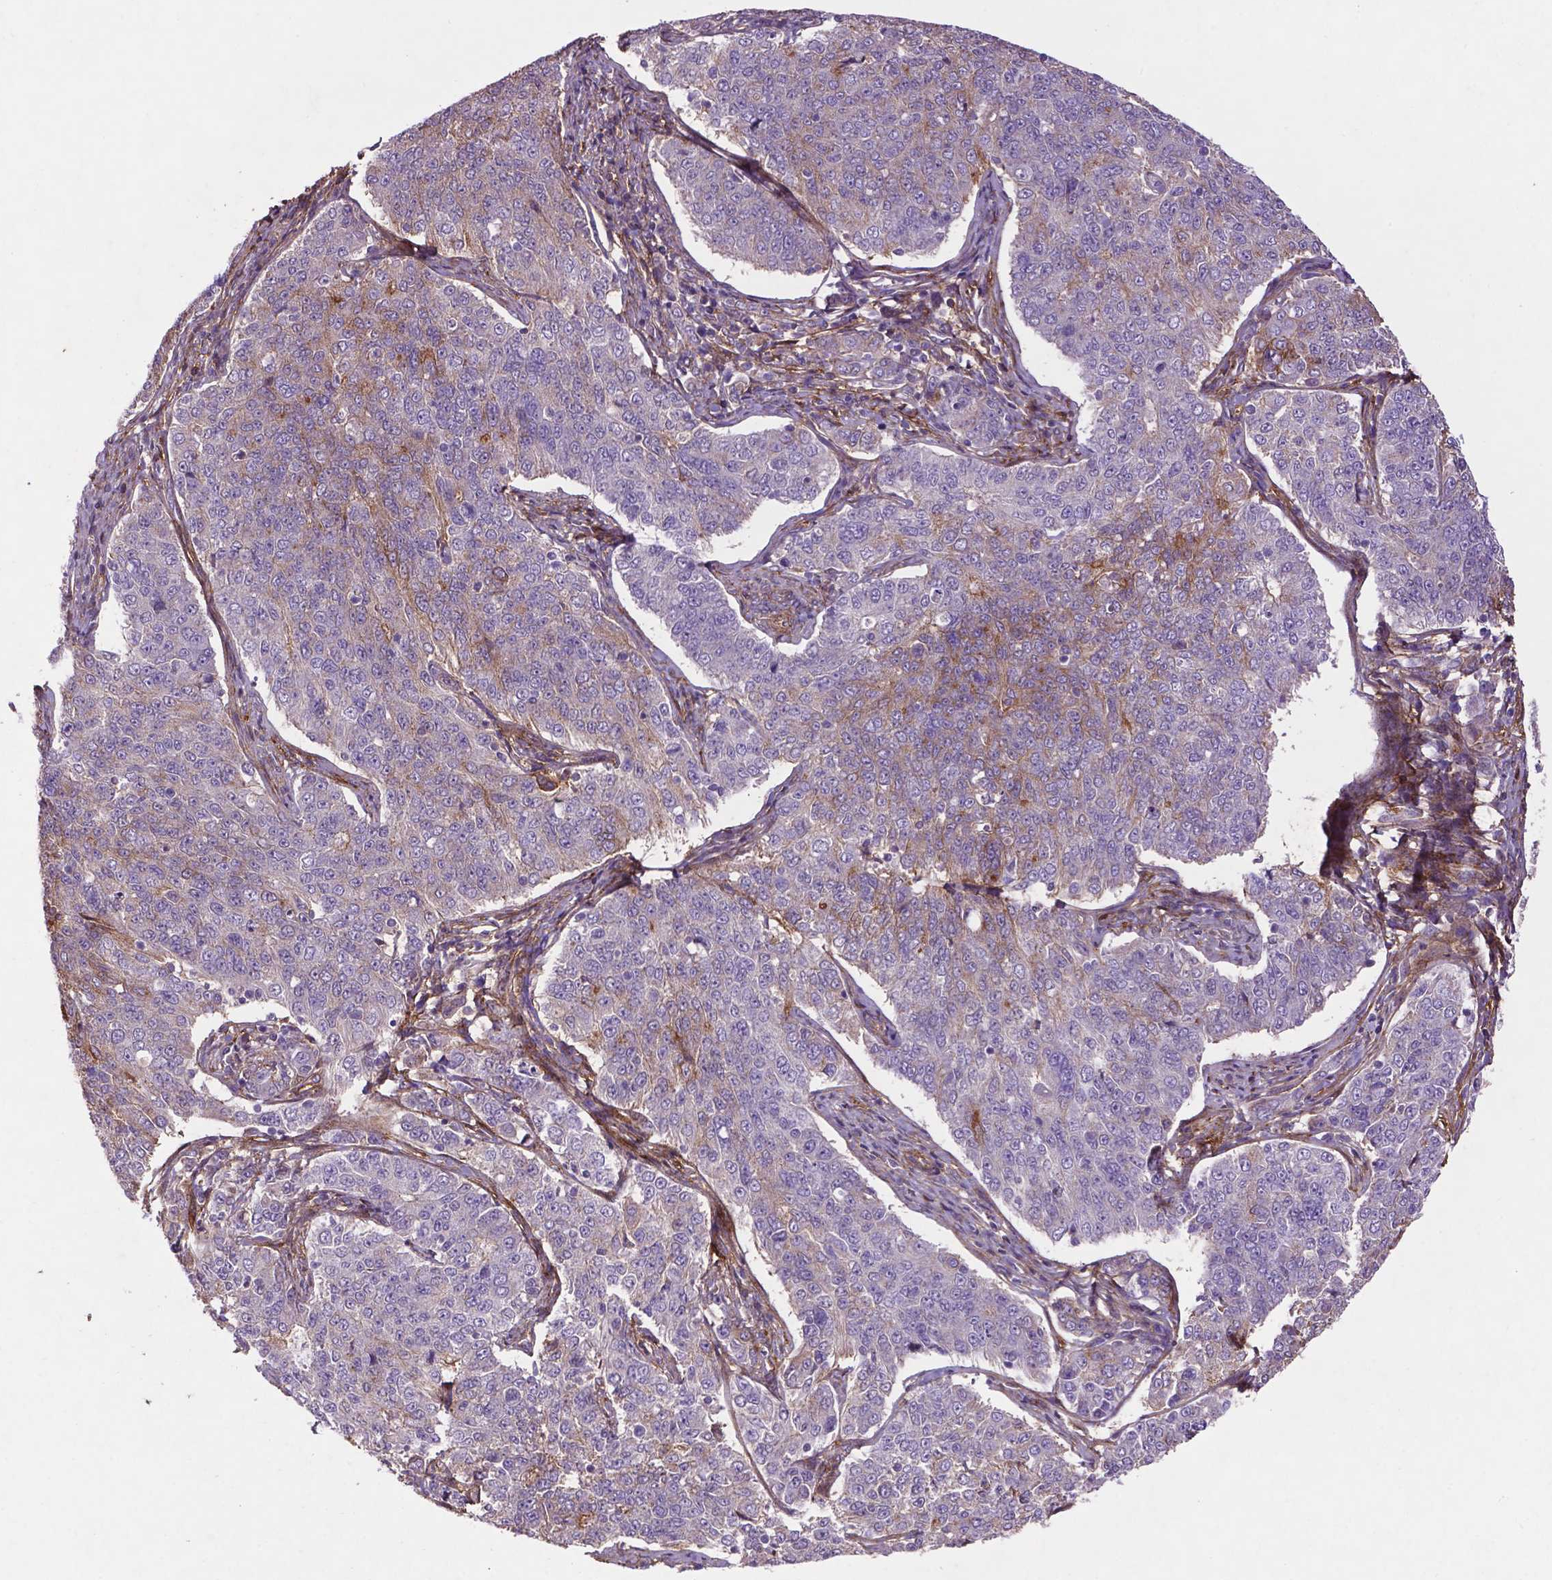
{"staining": {"intensity": "weak", "quantity": "<25%", "location": "cytoplasmic/membranous"}, "tissue": "endometrial cancer", "cell_type": "Tumor cells", "image_type": "cancer", "snomed": [{"axis": "morphology", "description": "Adenocarcinoma, NOS"}, {"axis": "topography", "description": "Endometrium"}], "caption": "Histopathology image shows no protein expression in tumor cells of endometrial adenocarcinoma tissue.", "gene": "RRAS", "patient": {"sex": "female", "age": 43}}